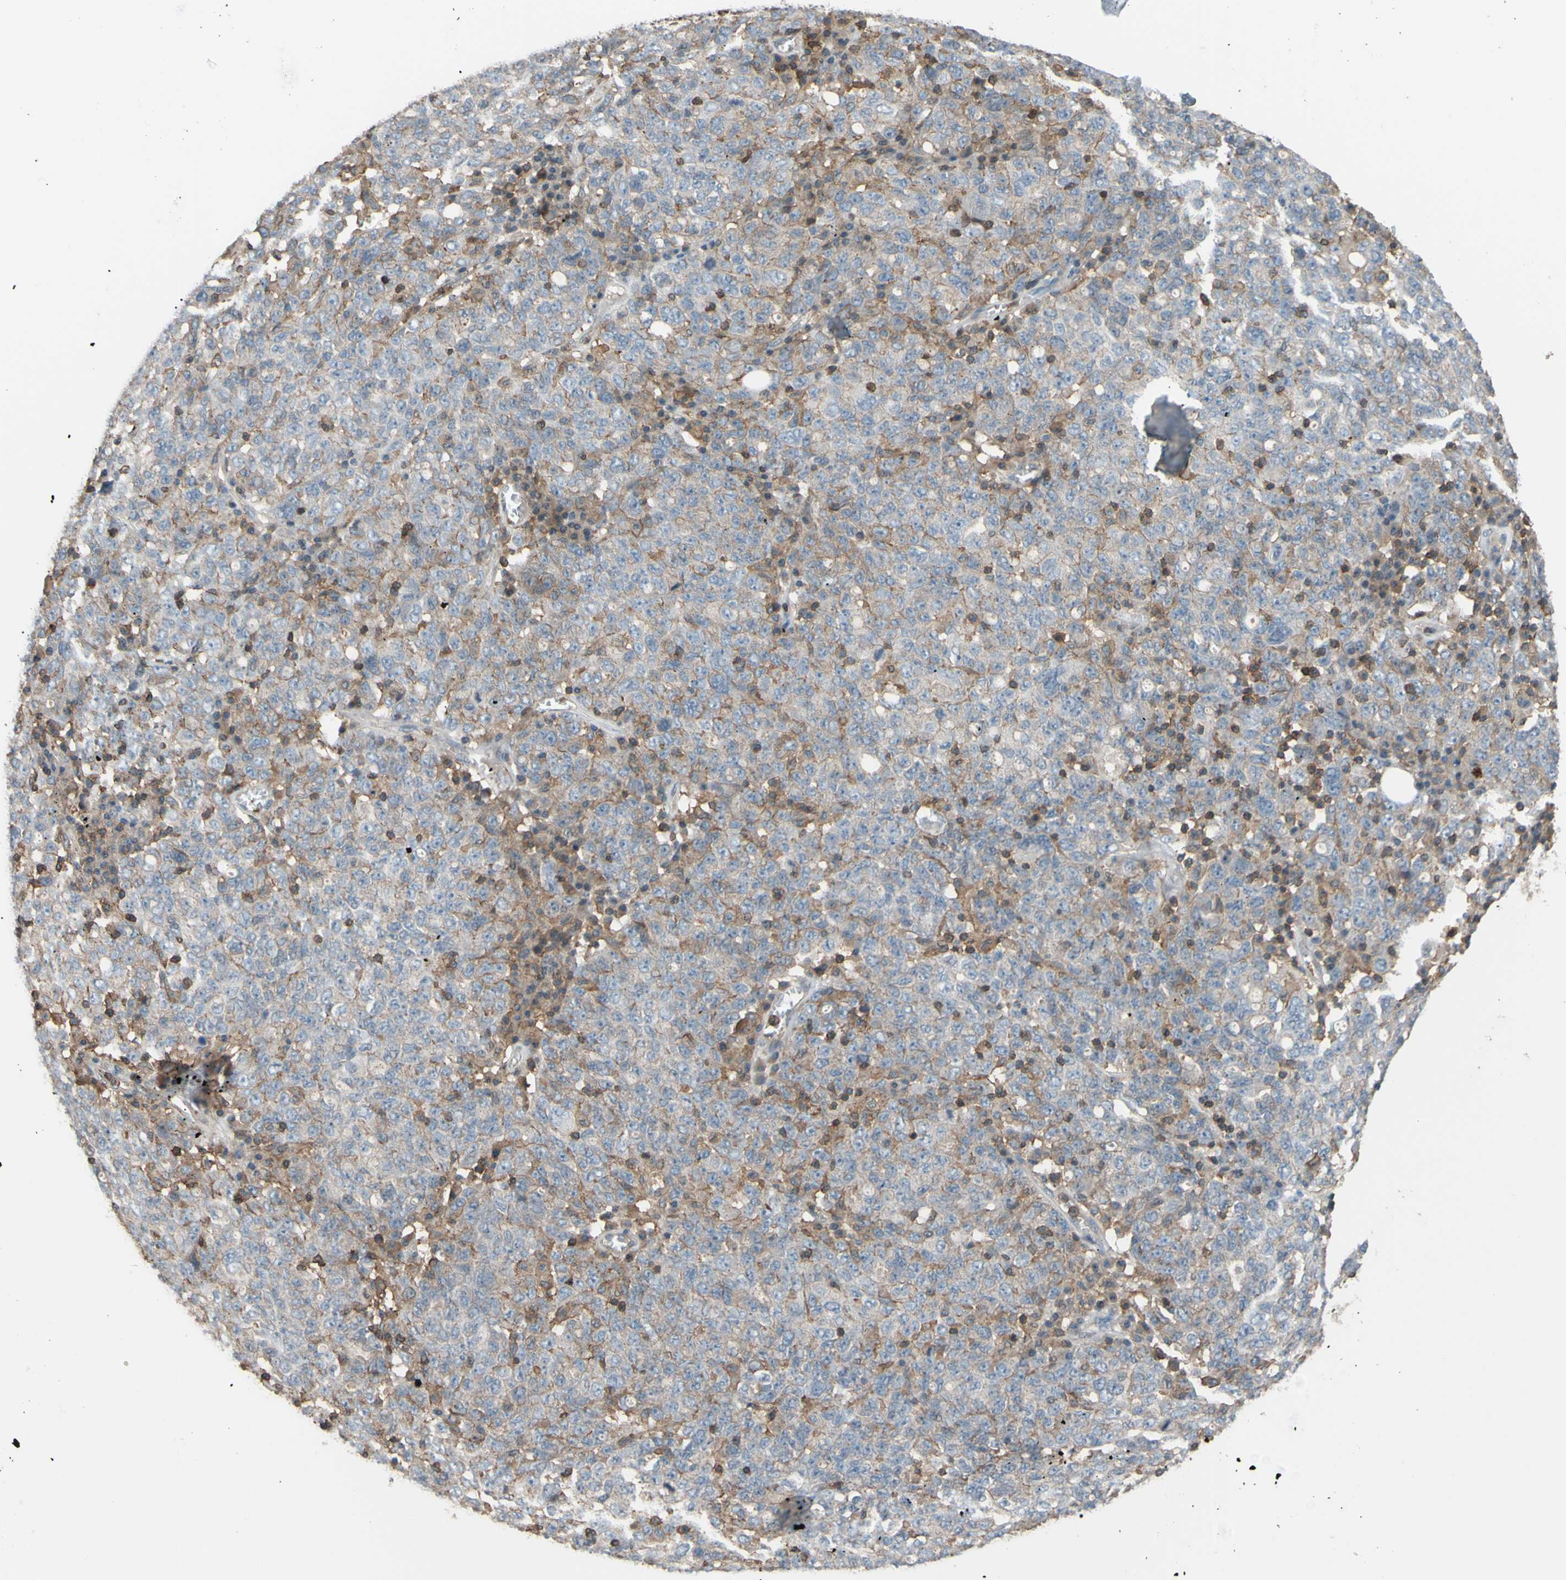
{"staining": {"intensity": "moderate", "quantity": "<25%", "location": "cytoplasmic/membranous"}, "tissue": "ovarian cancer", "cell_type": "Tumor cells", "image_type": "cancer", "snomed": [{"axis": "morphology", "description": "Carcinoma, endometroid"}, {"axis": "topography", "description": "Ovary"}], "caption": "Ovarian cancer was stained to show a protein in brown. There is low levels of moderate cytoplasmic/membranous positivity in about <25% of tumor cells.", "gene": "ADD3", "patient": {"sex": "female", "age": 62}}